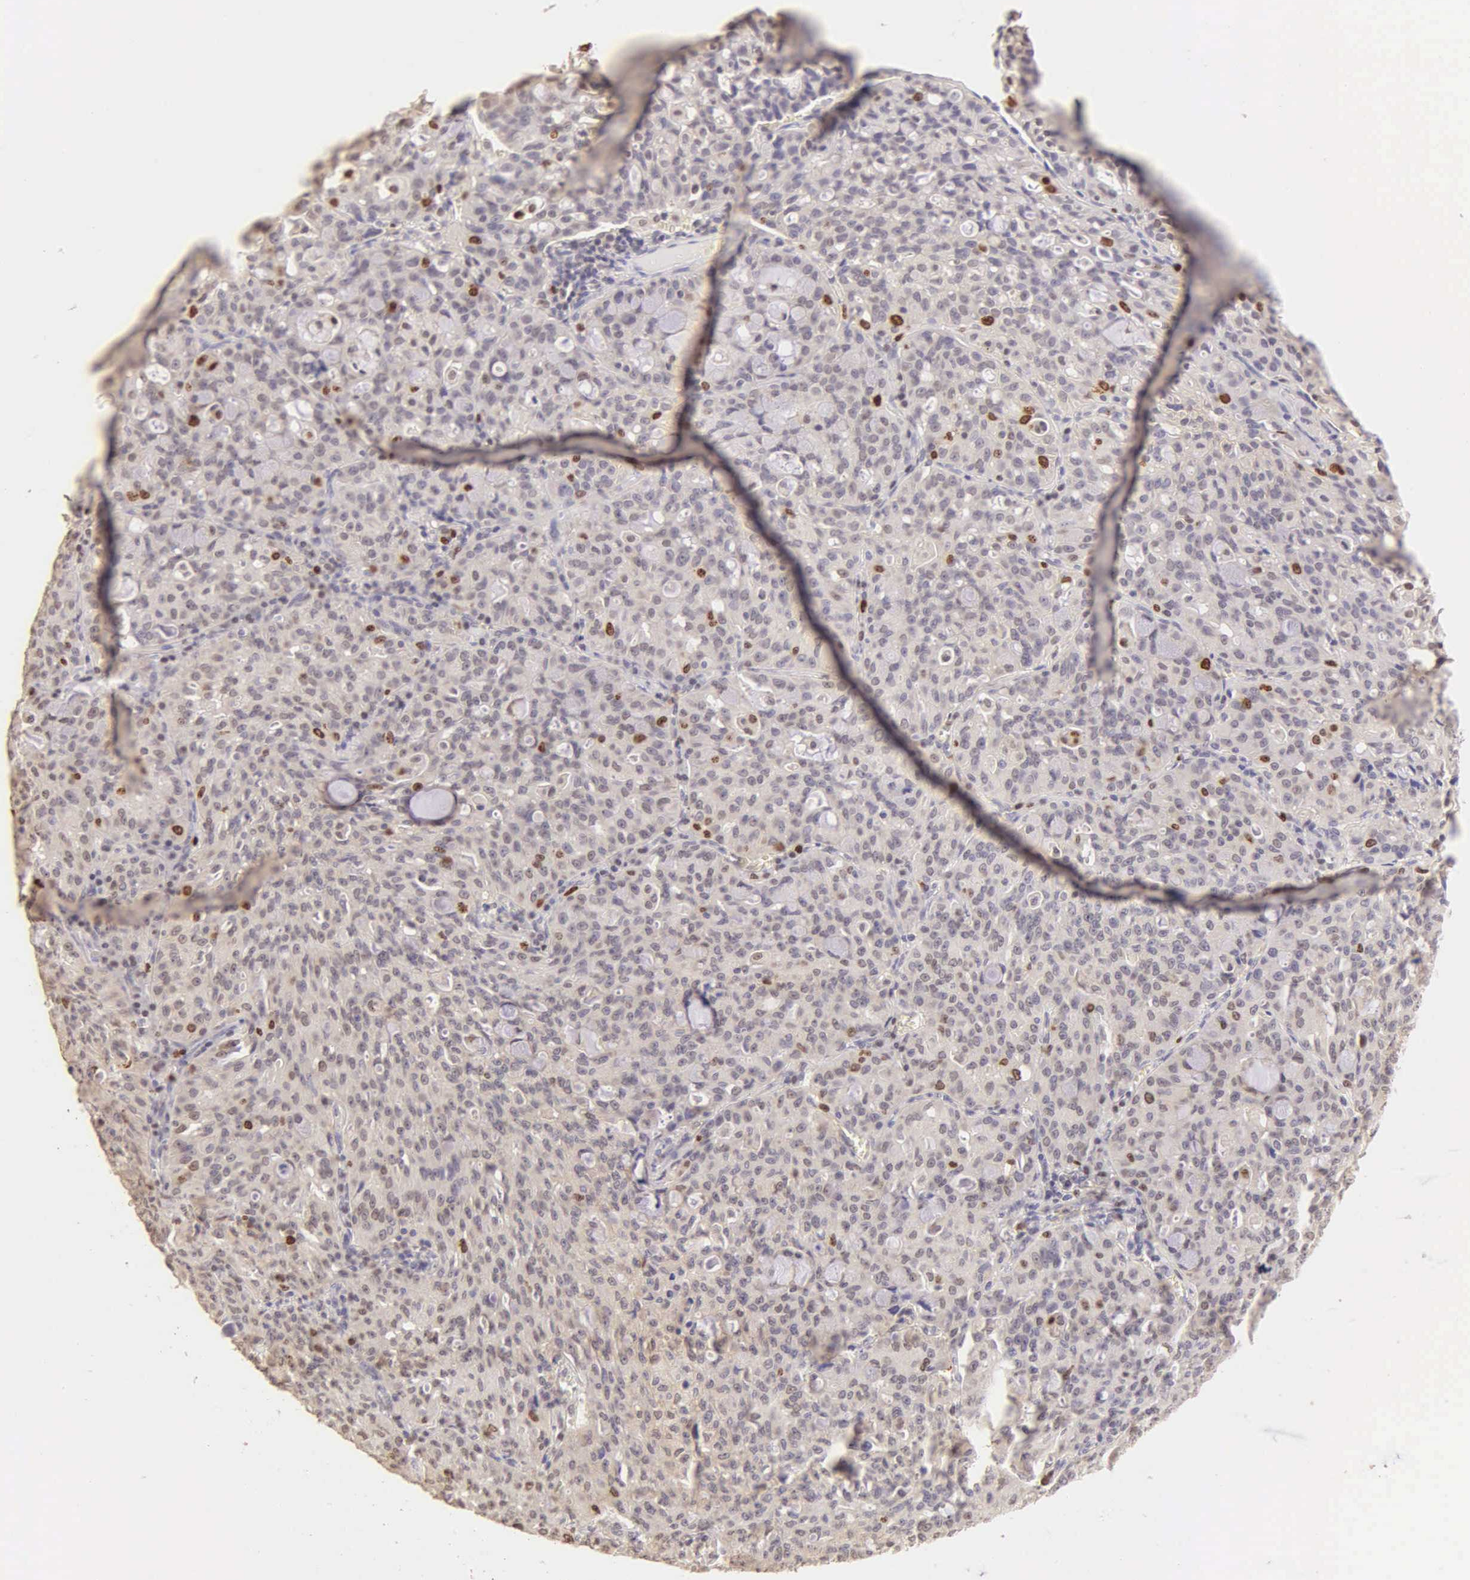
{"staining": {"intensity": "moderate", "quantity": "<25%", "location": "nuclear"}, "tissue": "lung cancer", "cell_type": "Tumor cells", "image_type": "cancer", "snomed": [{"axis": "morphology", "description": "Adenocarcinoma, NOS"}, {"axis": "topography", "description": "Lung"}], "caption": "Brown immunohistochemical staining in adenocarcinoma (lung) displays moderate nuclear expression in approximately <25% of tumor cells. (Stains: DAB in brown, nuclei in blue, Microscopy: brightfield microscopy at high magnification).", "gene": "MKI67", "patient": {"sex": "female", "age": 44}}